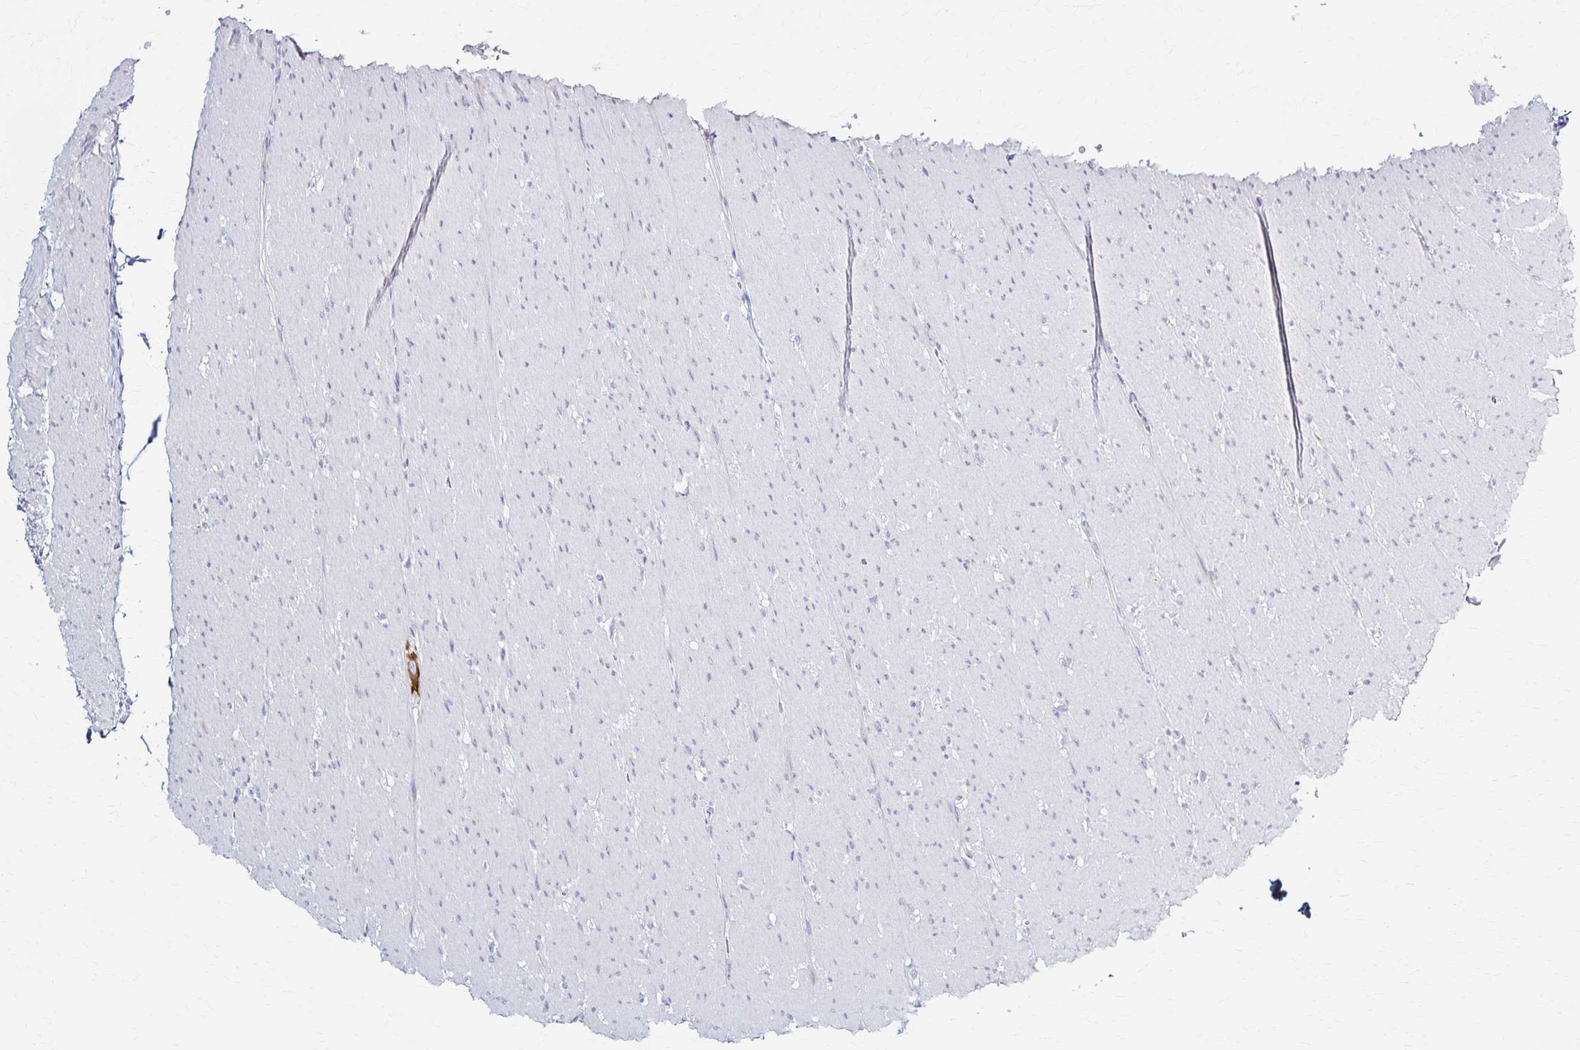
{"staining": {"intensity": "negative", "quantity": "none", "location": "none"}, "tissue": "smooth muscle", "cell_type": "Smooth muscle cells", "image_type": "normal", "snomed": [{"axis": "morphology", "description": "Normal tissue, NOS"}, {"axis": "topography", "description": "Smooth muscle"}, {"axis": "topography", "description": "Rectum"}], "caption": "Protein analysis of normal smooth muscle shows no significant positivity in smooth muscle cells.", "gene": "PRKRA", "patient": {"sex": "male", "age": 53}}